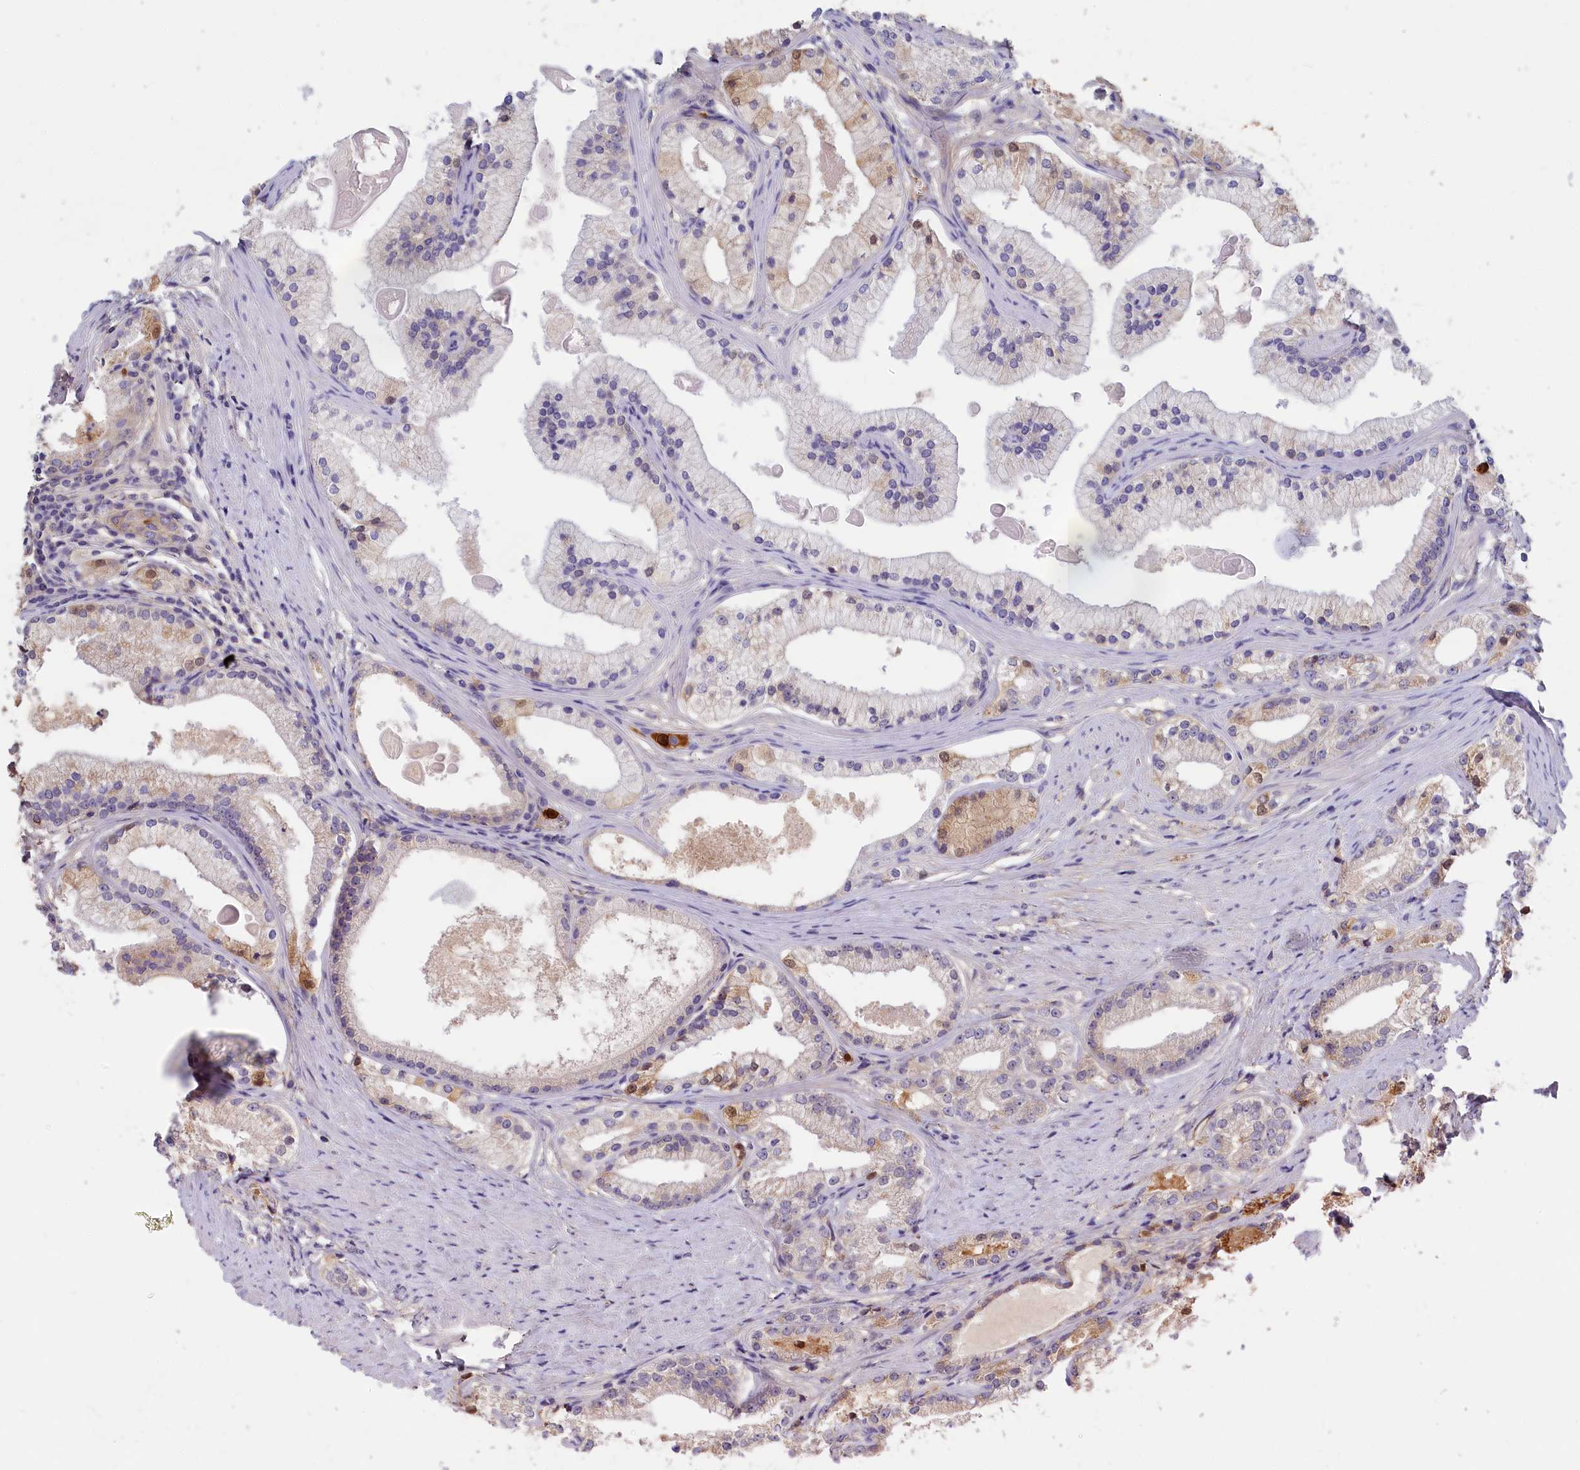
{"staining": {"intensity": "weak", "quantity": "<25%", "location": "cytoplasmic/membranous"}, "tissue": "prostate cancer", "cell_type": "Tumor cells", "image_type": "cancer", "snomed": [{"axis": "morphology", "description": "Adenocarcinoma, Low grade"}, {"axis": "topography", "description": "Prostate"}], "caption": "Photomicrograph shows no protein expression in tumor cells of prostate cancer tissue. The staining was performed using DAB to visualize the protein expression in brown, while the nuclei were stained in blue with hematoxylin (Magnification: 20x).", "gene": "ADGRD1", "patient": {"sex": "male", "age": 57}}